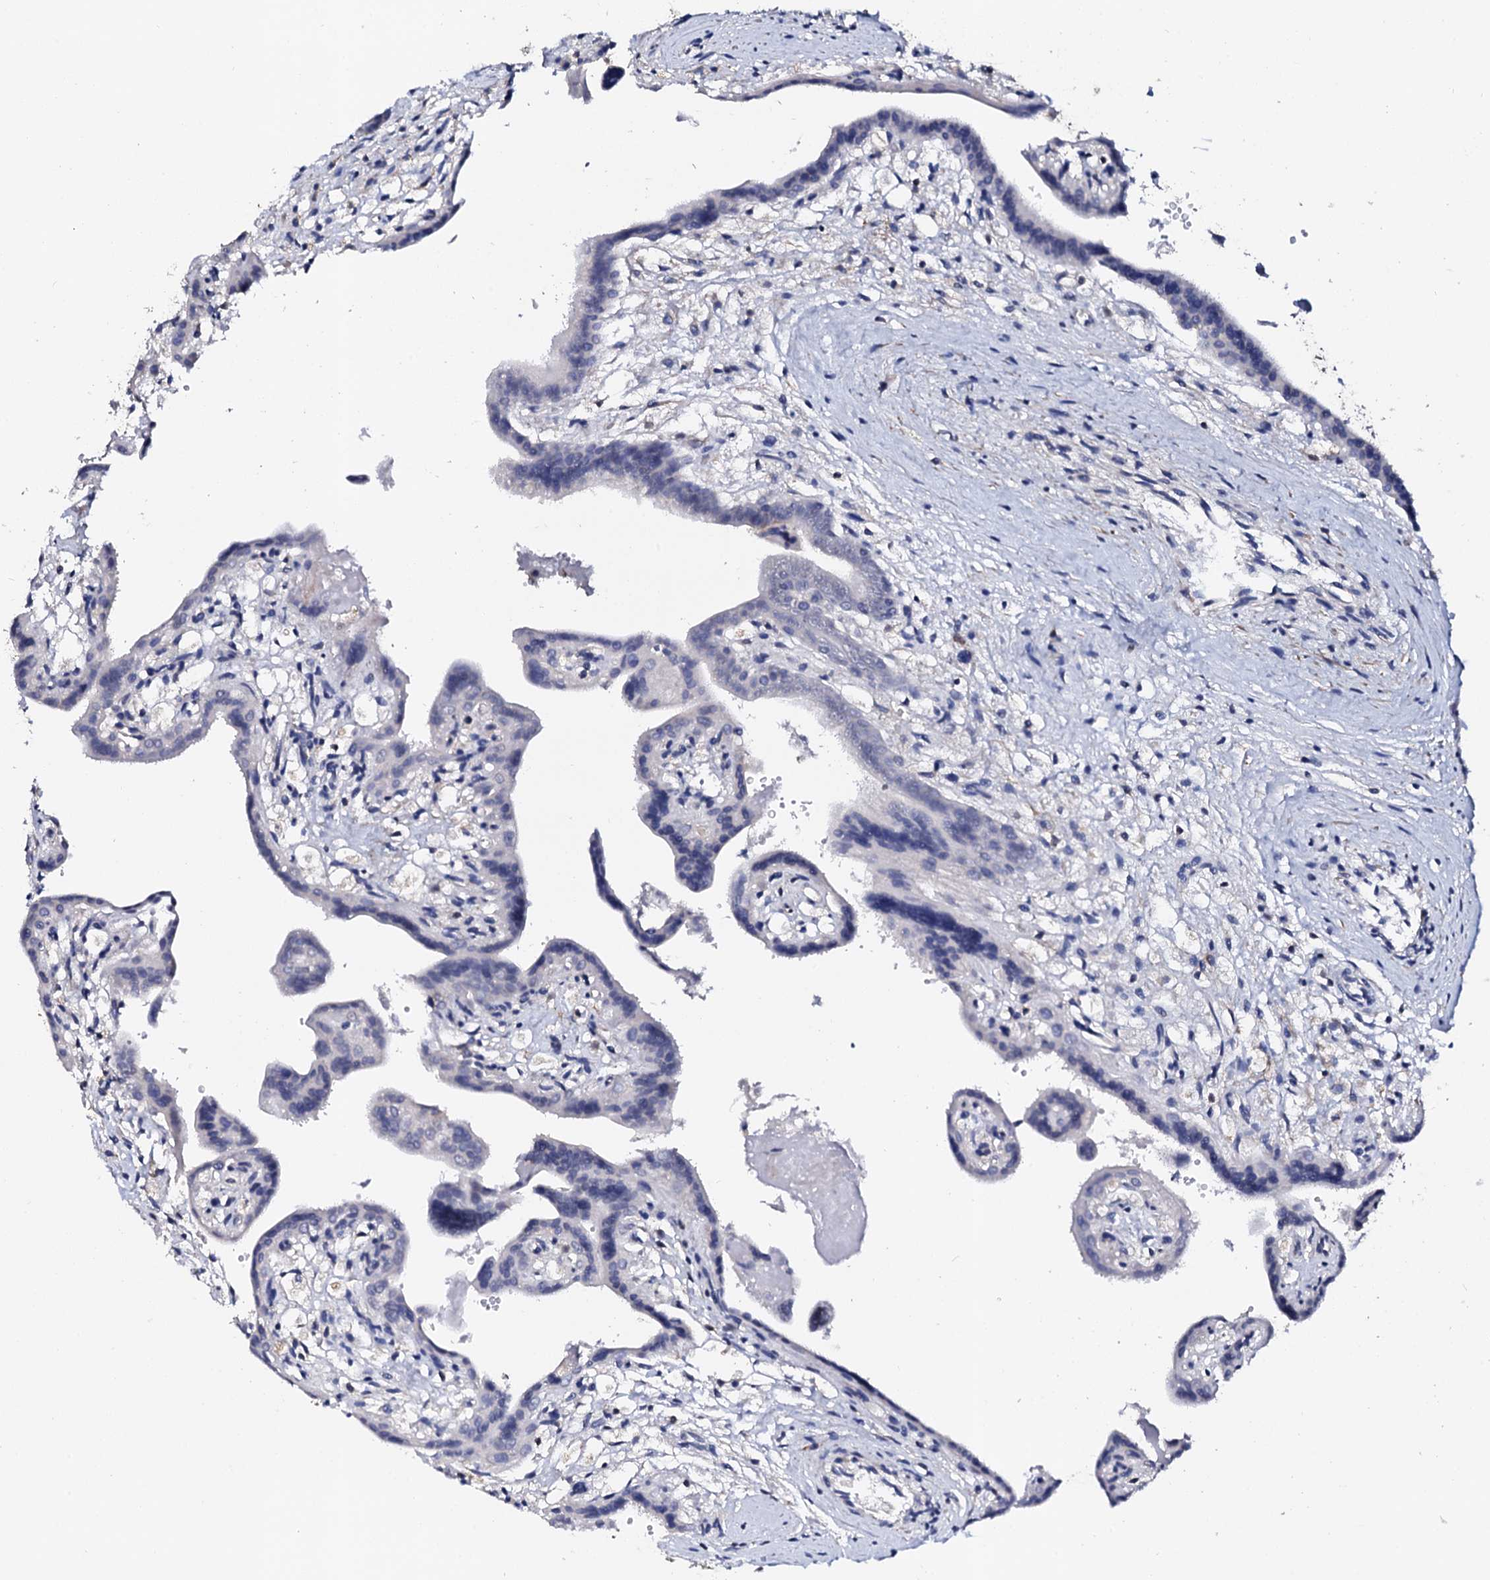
{"staining": {"intensity": "weak", "quantity": "25%-75%", "location": "cytoplasmic/membranous"}, "tissue": "placenta", "cell_type": "Trophoblastic cells", "image_type": "normal", "snomed": [{"axis": "morphology", "description": "Normal tissue, NOS"}, {"axis": "topography", "description": "Placenta"}], "caption": "An image showing weak cytoplasmic/membranous positivity in about 25%-75% of trophoblastic cells in benign placenta, as visualized by brown immunohistochemical staining.", "gene": "NUP58", "patient": {"sex": "female", "age": 37}}